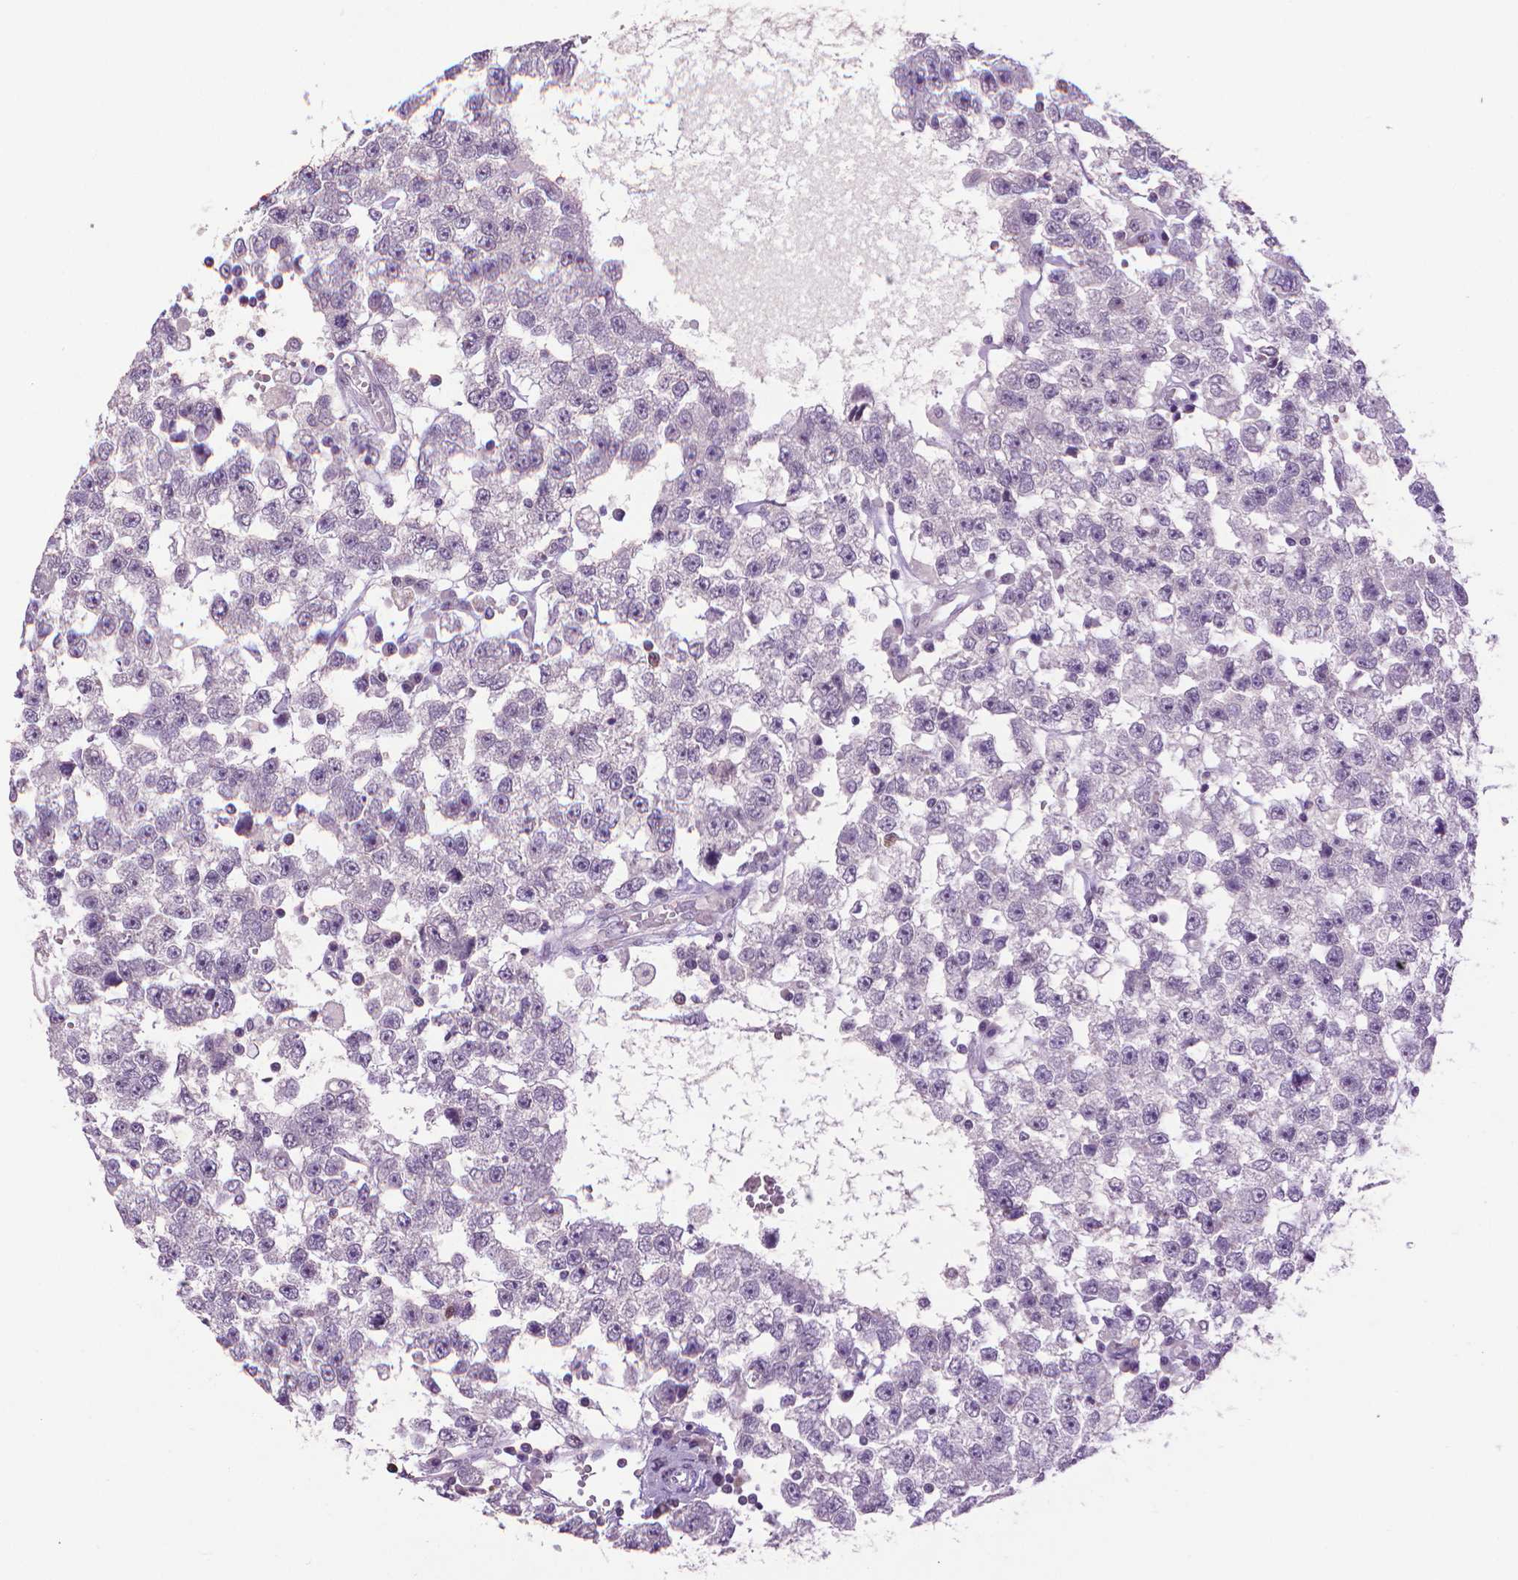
{"staining": {"intensity": "negative", "quantity": "none", "location": "none"}, "tissue": "testis cancer", "cell_type": "Tumor cells", "image_type": "cancer", "snomed": [{"axis": "morphology", "description": "Seminoma, NOS"}, {"axis": "topography", "description": "Testis"}], "caption": "A micrograph of human testis seminoma is negative for staining in tumor cells.", "gene": "CDKN2D", "patient": {"sex": "male", "age": 34}}